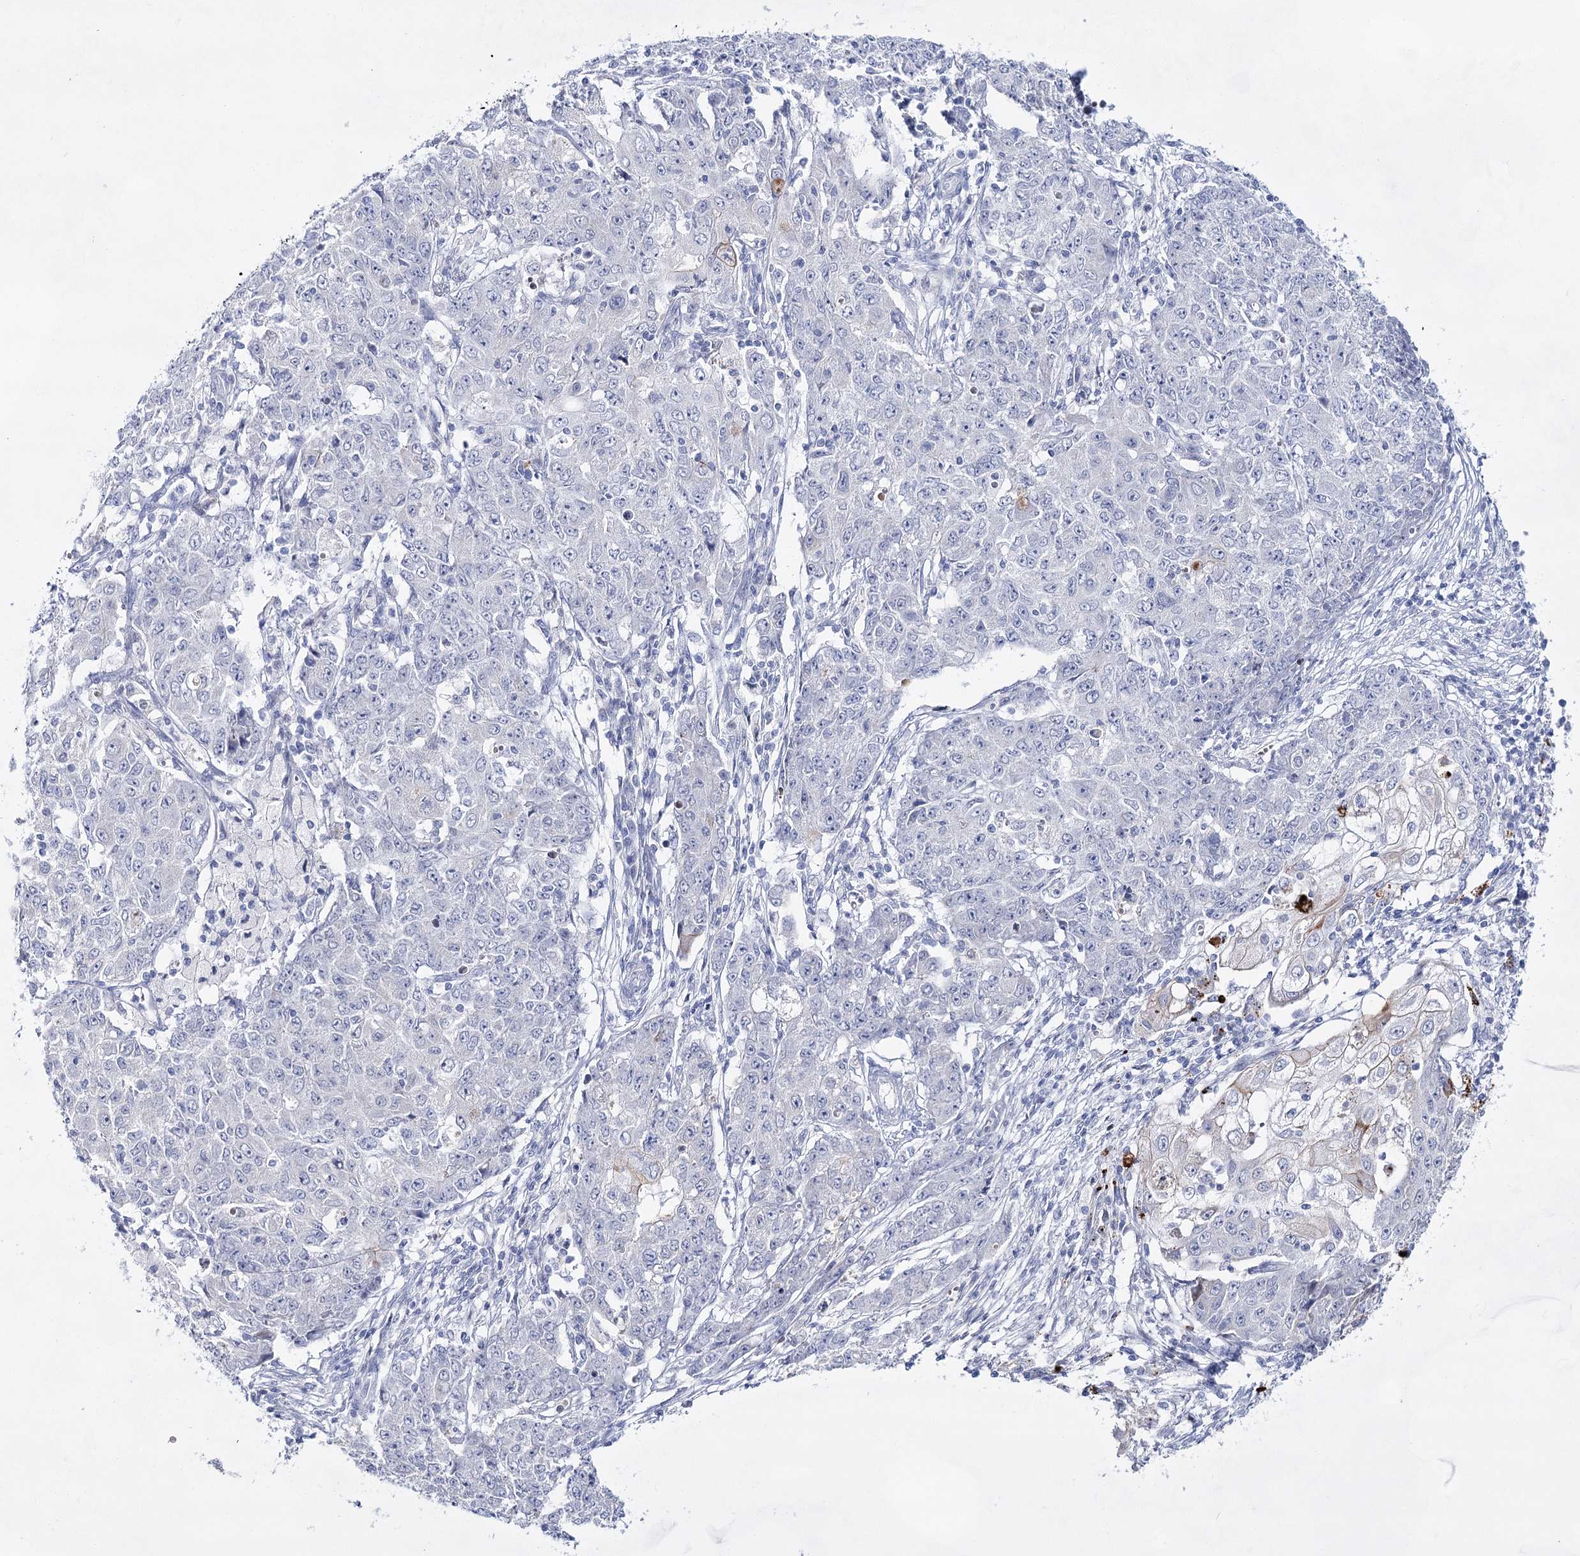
{"staining": {"intensity": "negative", "quantity": "none", "location": "none"}, "tissue": "ovarian cancer", "cell_type": "Tumor cells", "image_type": "cancer", "snomed": [{"axis": "morphology", "description": "Carcinoma, endometroid"}, {"axis": "topography", "description": "Ovary"}], "caption": "A histopathology image of human ovarian endometroid carcinoma is negative for staining in tumor cells.", "gene": "BPHL", "patient": {"sex": "female", "age": 42}}